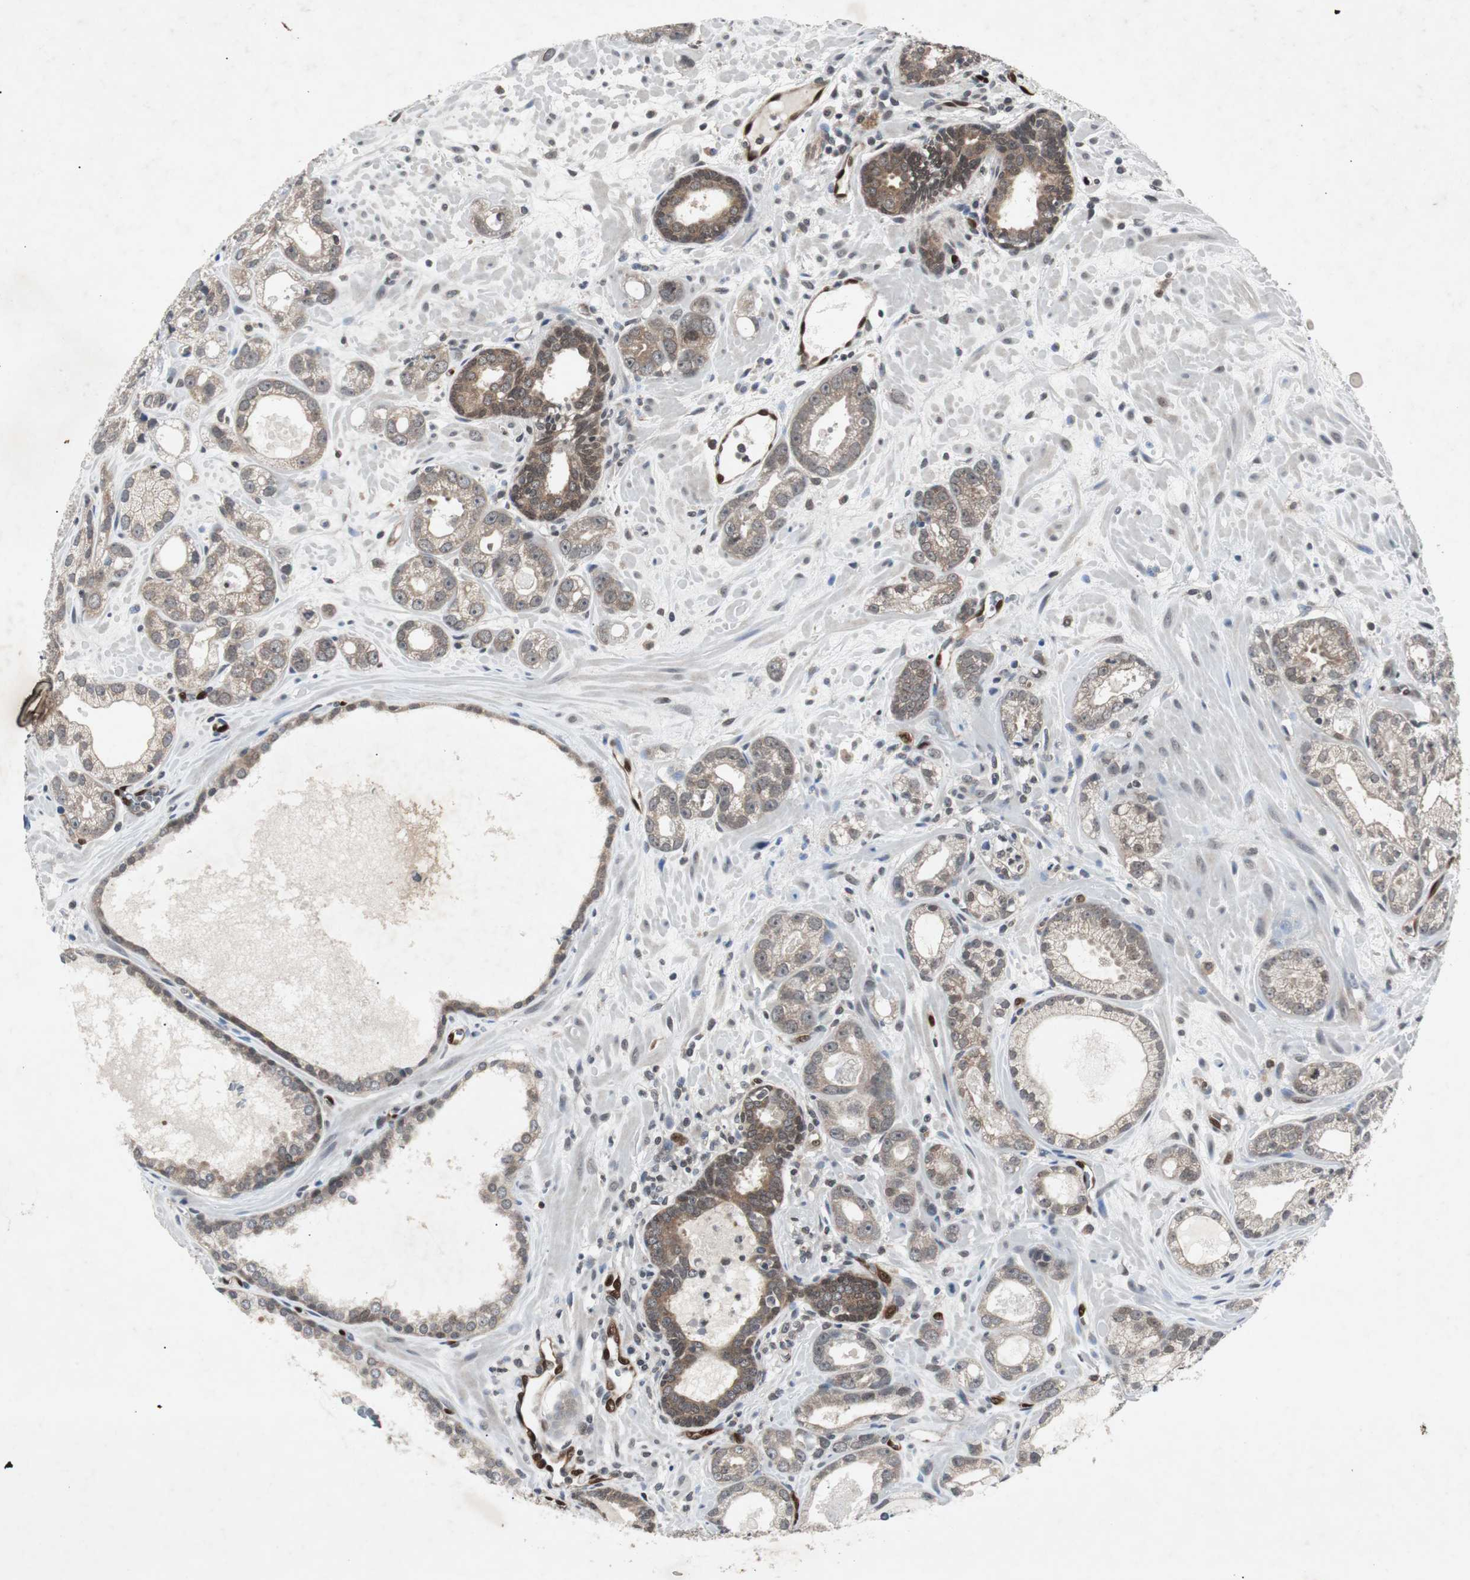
{"staining": {"intensity": "weak", "quantity": ">75%", "location": "cytoplasmic/membranous"}, "tissue": "prostate cancer", "cell_type": "Tumor cells", "image_type": "cancer", "snomed": [{"axis": "morphology", "description": "Adenocarcinoma, Low grade"}, {"axis": "topography", "description": "Prostate"}], "caption": "Human prostate low-grade adenocarcinoma stained with a brown dye shows weak cytoplasmic/membranous positive positivity in approximately >75% of tumor cells.", "gene": "SMAD1", "patient": {"sex": "male", "age": 57}}